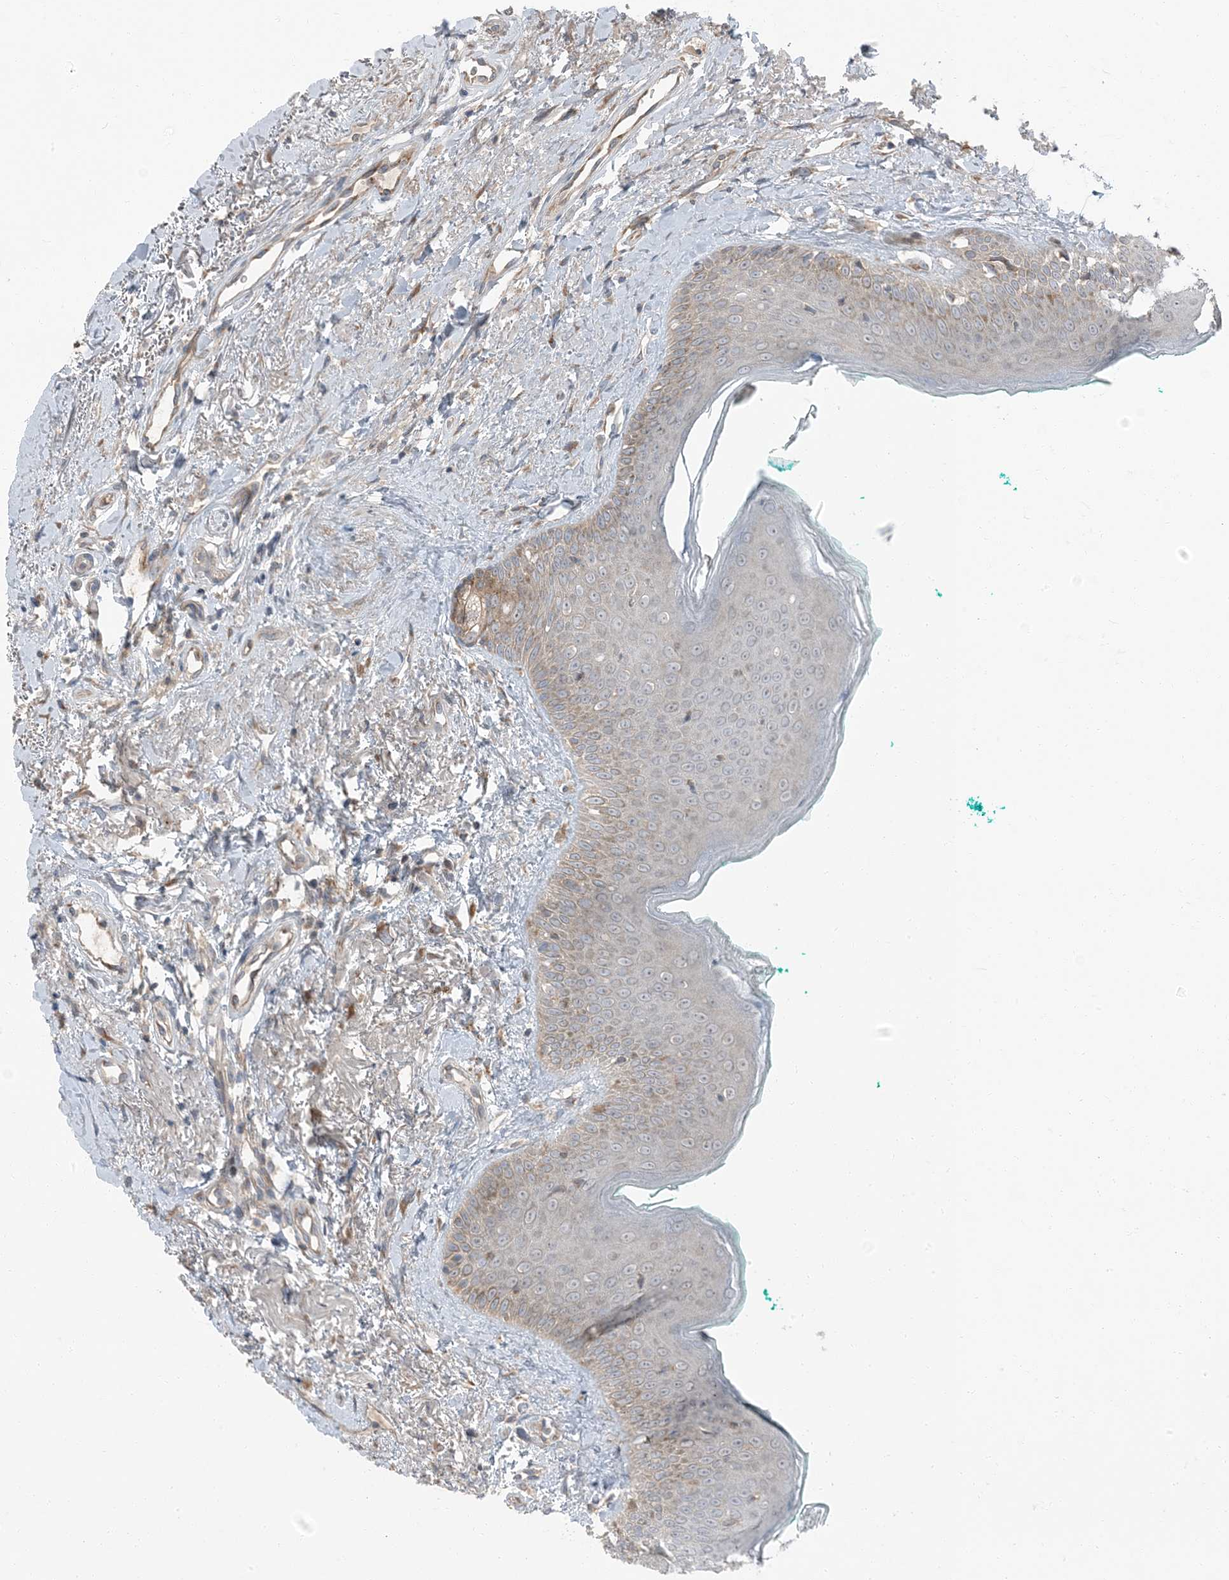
{"staining": {"intensity": "strong", "quantity": "25%-75%", "location": "cytoplasmic/membranous"}, "tissue": "oral mucosa", "cell_type": "Squamous epithelial cells", "image_type": "normal", "snomed": [{"axis": "morphology", "description": "Normal tissue, NOS"}, {"axis": "topography", "description": "Oral tissue"}], "caption": "Strong cytoplasmic/membranous positivity for a protein is present in approximately 25%-75% of squamous epithelial cells of benign oral mucosa using immunohistochemistry (IHC).", "gene": "RAB3GAP1", "patient": {"sex": "female", "age": 70}}